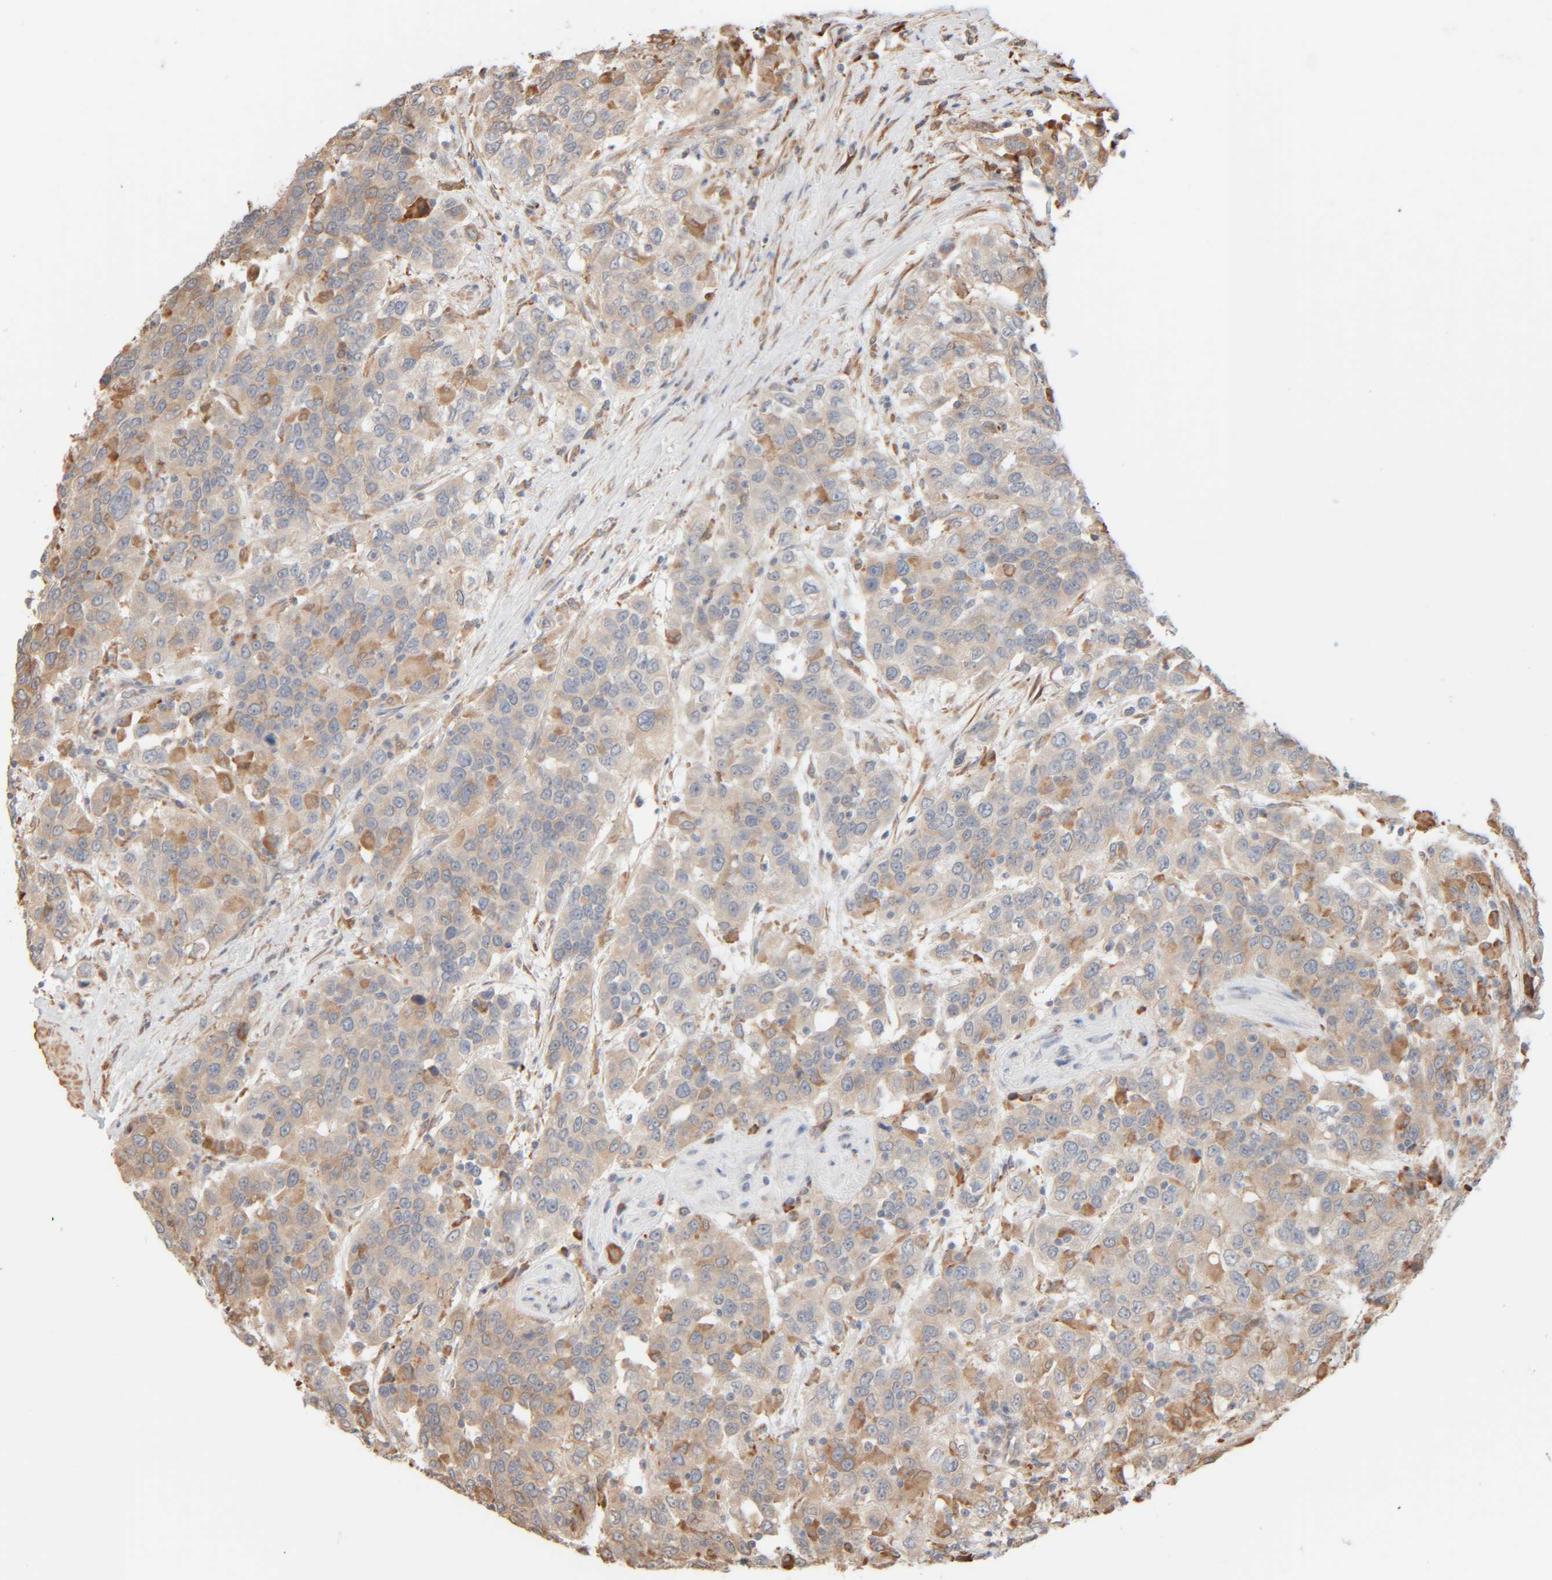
{"staining": {"intensity": "weak", "quantity": "25%-75%", "location": "cytoplasmic/membranous"}, "tissue": "urothelial cancer", "cell_type": "Tumor cells", "image_type": "cancer", "snomed": [{"axis": "morphology", "description": "Urothelial carcinoma, High grade"}, {"axis": "topography", "description": "Urinary bladder"}], "caption": "Urothelial cancer stained for a protein reveals weak cytoplasmic/membranous positivity in tumor cells.", "gene": "INTS1", "patient": {"sex": "female", "age": 80}}